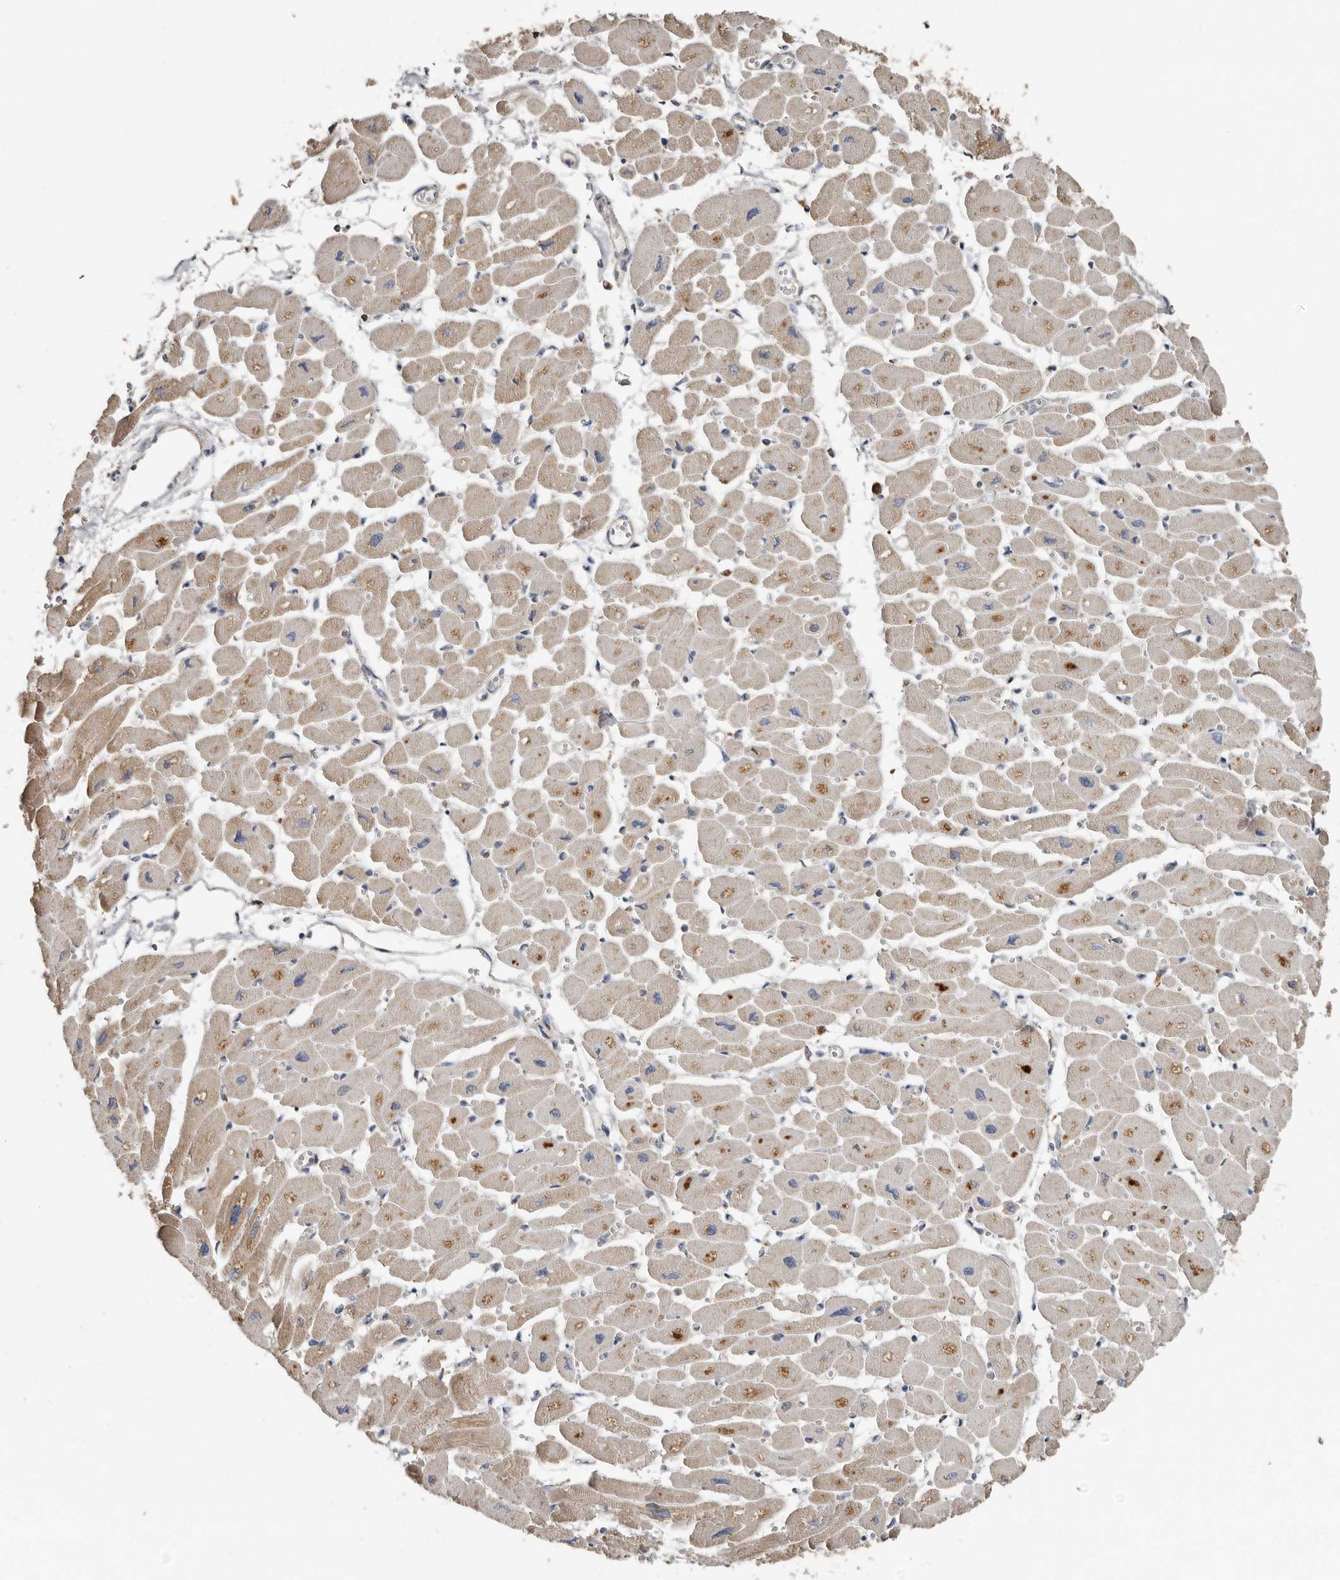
{"staining": {"intensity": "moderate", "quantity": "25%-75%", "location": "cytoplasmic/membranous"}, "tissue": "heart muscle", "cell_type": "Cardiomyocytes", "image_type": "normal", "snomed": [{"axis": "morphology", "description": "Normal tissue, NOS"}, {"axis": "topography", "description": "Heart"}], "caption": "IHC (DAB) staining of benign heart muscle displays moderate cytoplasmic/membranous protein staining in approximately 25%-75% of cardiomyocytes. The staining was performed using DAB (3,3'-diaminobenzidine) to visualize the protein expression in brown, while the nuclei were stained in blue with hematoxylin (Magnification: 20x).", "gene": "KIF26B", "patient": {"sex": "female", "age": 54}}